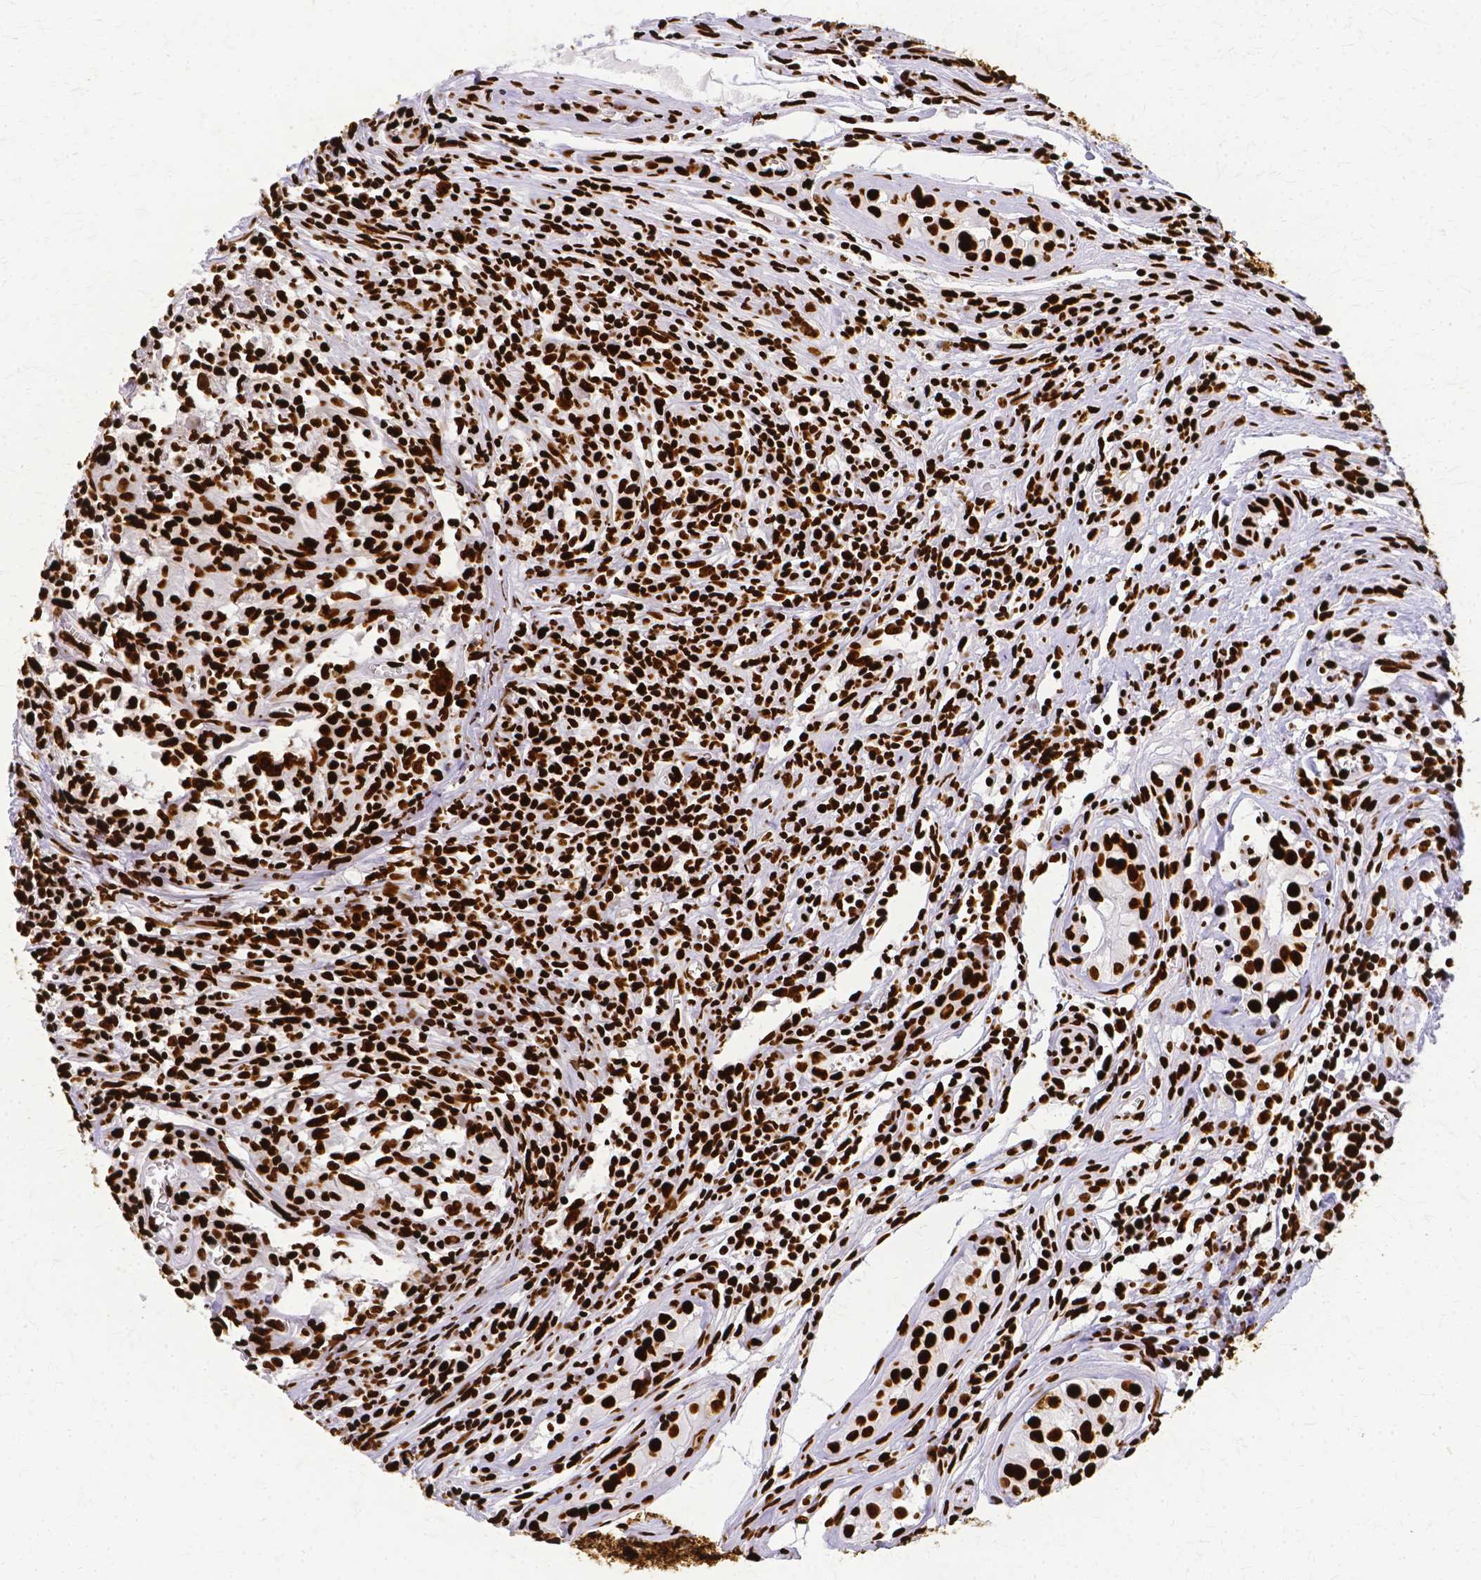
{"staining": {"intensity": "strong", "quantity": ">75%", "location": "nuclear"}, "tissue": "testis cancer", "cell_type": "Tumor cells", "image_type": "cancer", "snomed": [{"axis": "morphology", "description": "Carcinoma, Embryonal, NOS"}, {"axis": "topography", "description": "Testis"}], "caption": "Immunohistochemical staining of testis cancer demonstrates strong nuclear protein positivity in approximately >75% of tumor cells.", "gene": "SFPQ", "patient": {"sex": "male", "age": 22}}